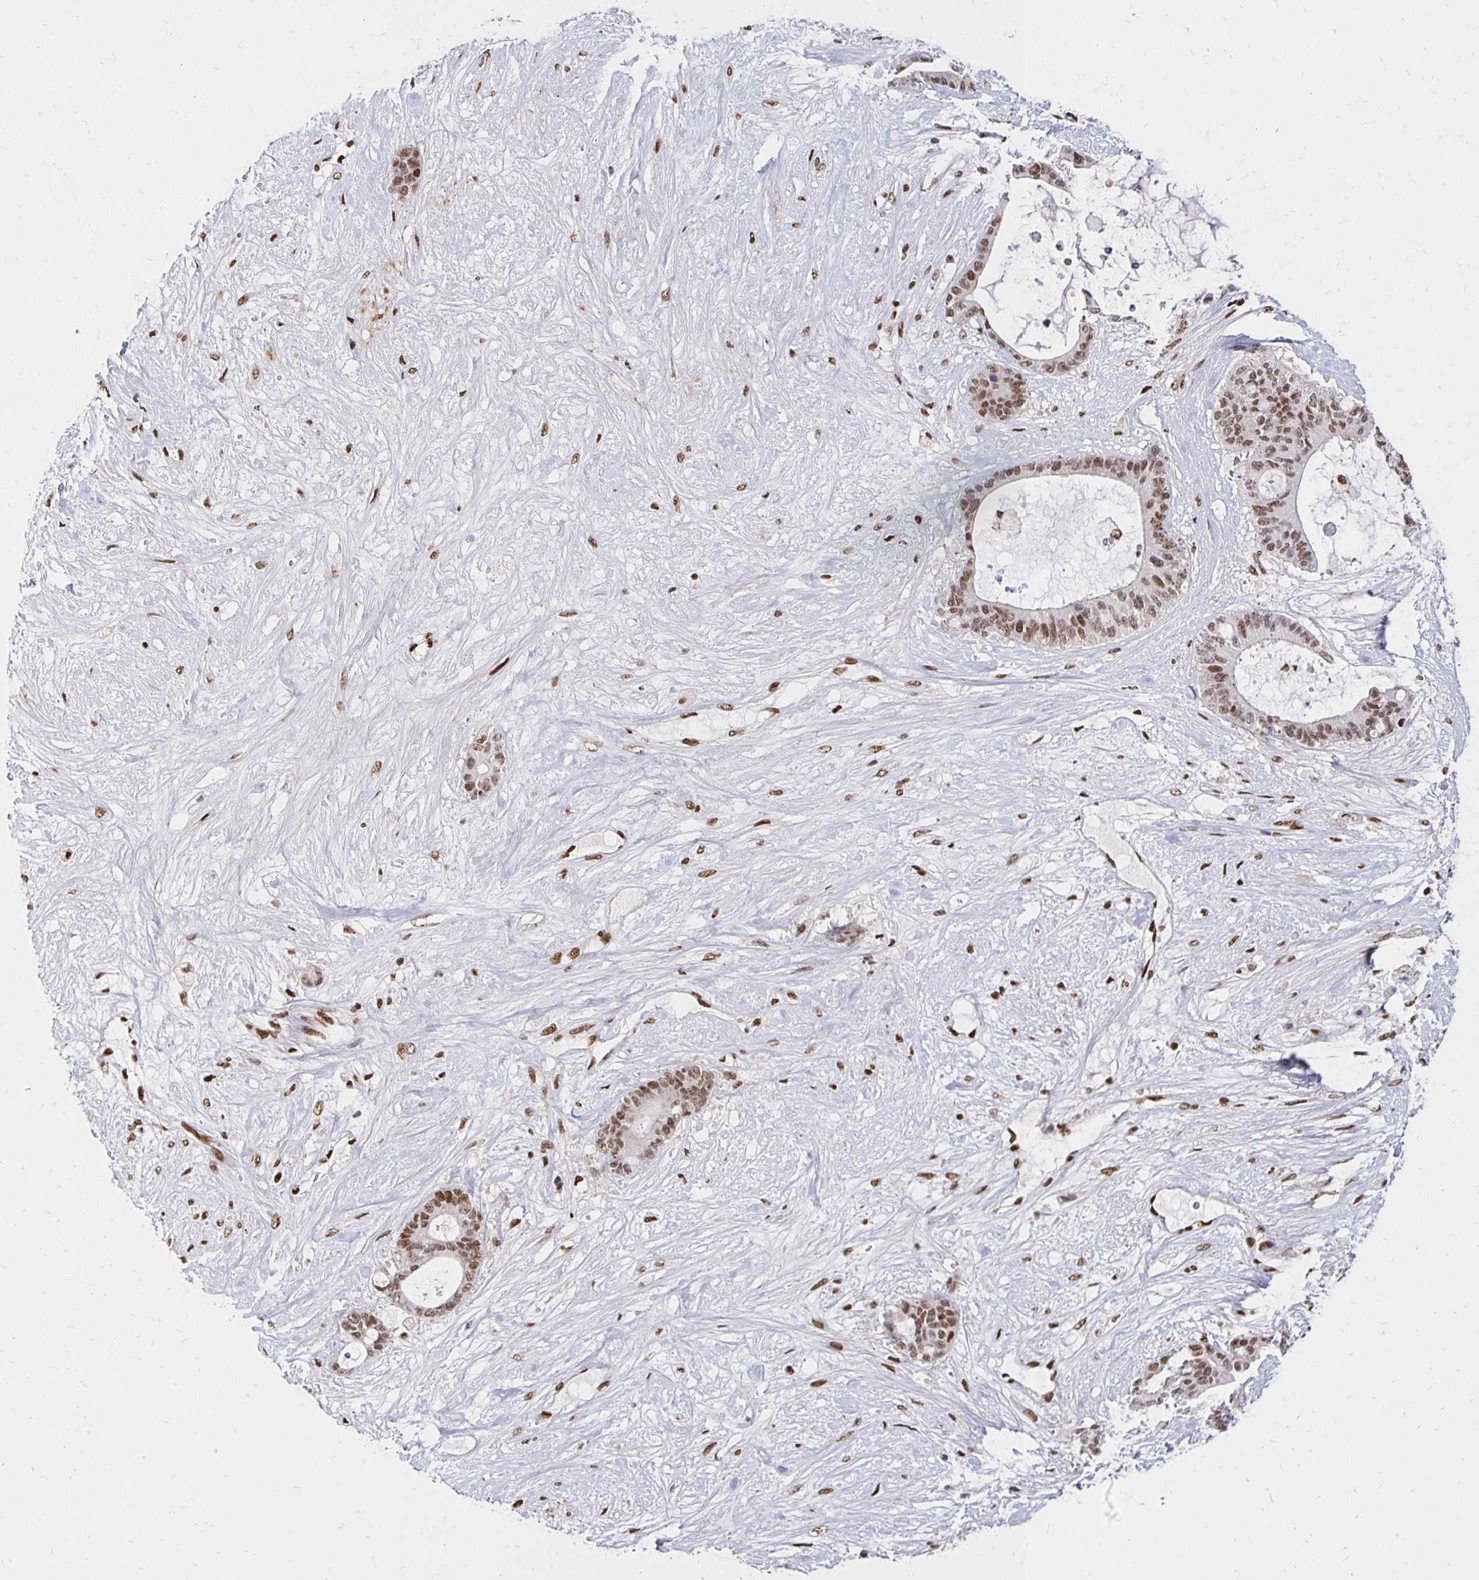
{"staining": {"intensity": "moderate", "quantity": ">75%", "location": "nuclear"}, "tissue": "liver cancer", "cell_type": "Tumor cells", "image_type": "cancer", "snomed": [{"axis": "morphology", "description": "Normal tissue, NOS"}, {"axis": "morphology", "description": "Cholangiocarcinoma"}, {"axis": "topography", "description": "Liver"}, {"axis": "topography", "description": "Peripheral nerve tissue"}], "caption": "Liver cholangiocarcinoma was stained to show a protein in brown. There is medium levels of moderate nuclear staining in about >75% of tumor cells.", "gene": "ZNF579", "patient": {"sex": "female", "age": 73}}